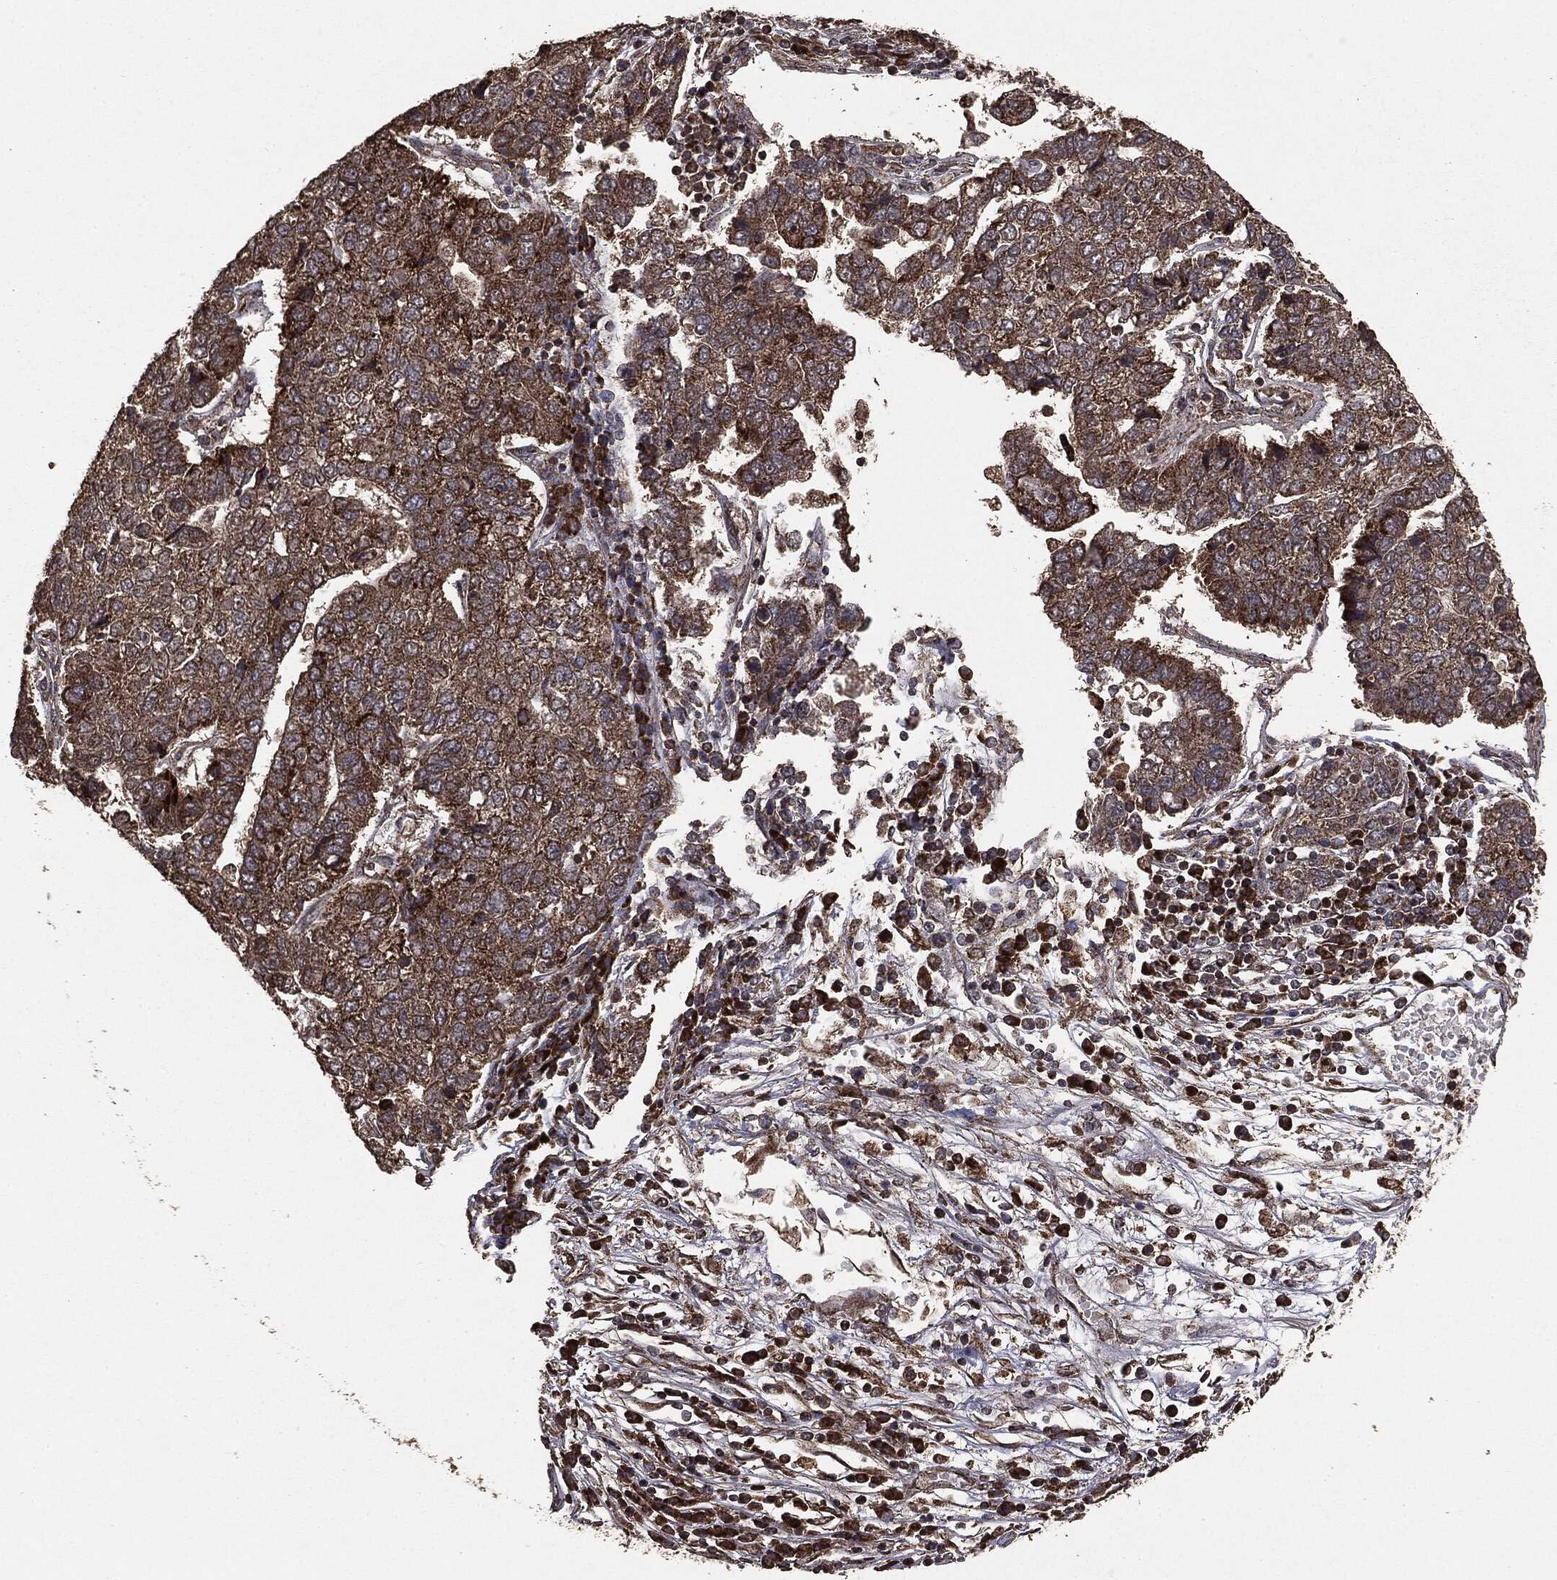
{"staining": {"intensity": "strong", "quantity": ">75%", "location": "cytoplasmic/membranous"}, "tissue": "pancreatic cancer", "cell_type": "Tumor cells", "image_type": "cancer", "snomed": [{"axis": "morphology", "description": "Adenocarcinoma, NOS"}, {"axis": "topography", "description": "Pancreas"}], "caption": "Immunohistochemical staining of human pancreatic cancer demonstrates high levels of strong cytoplasmic/membranous staining in approximately >75% of tumor cells.", "gene": "MTOR", "patient": {"sex": "female", "age": 61}}